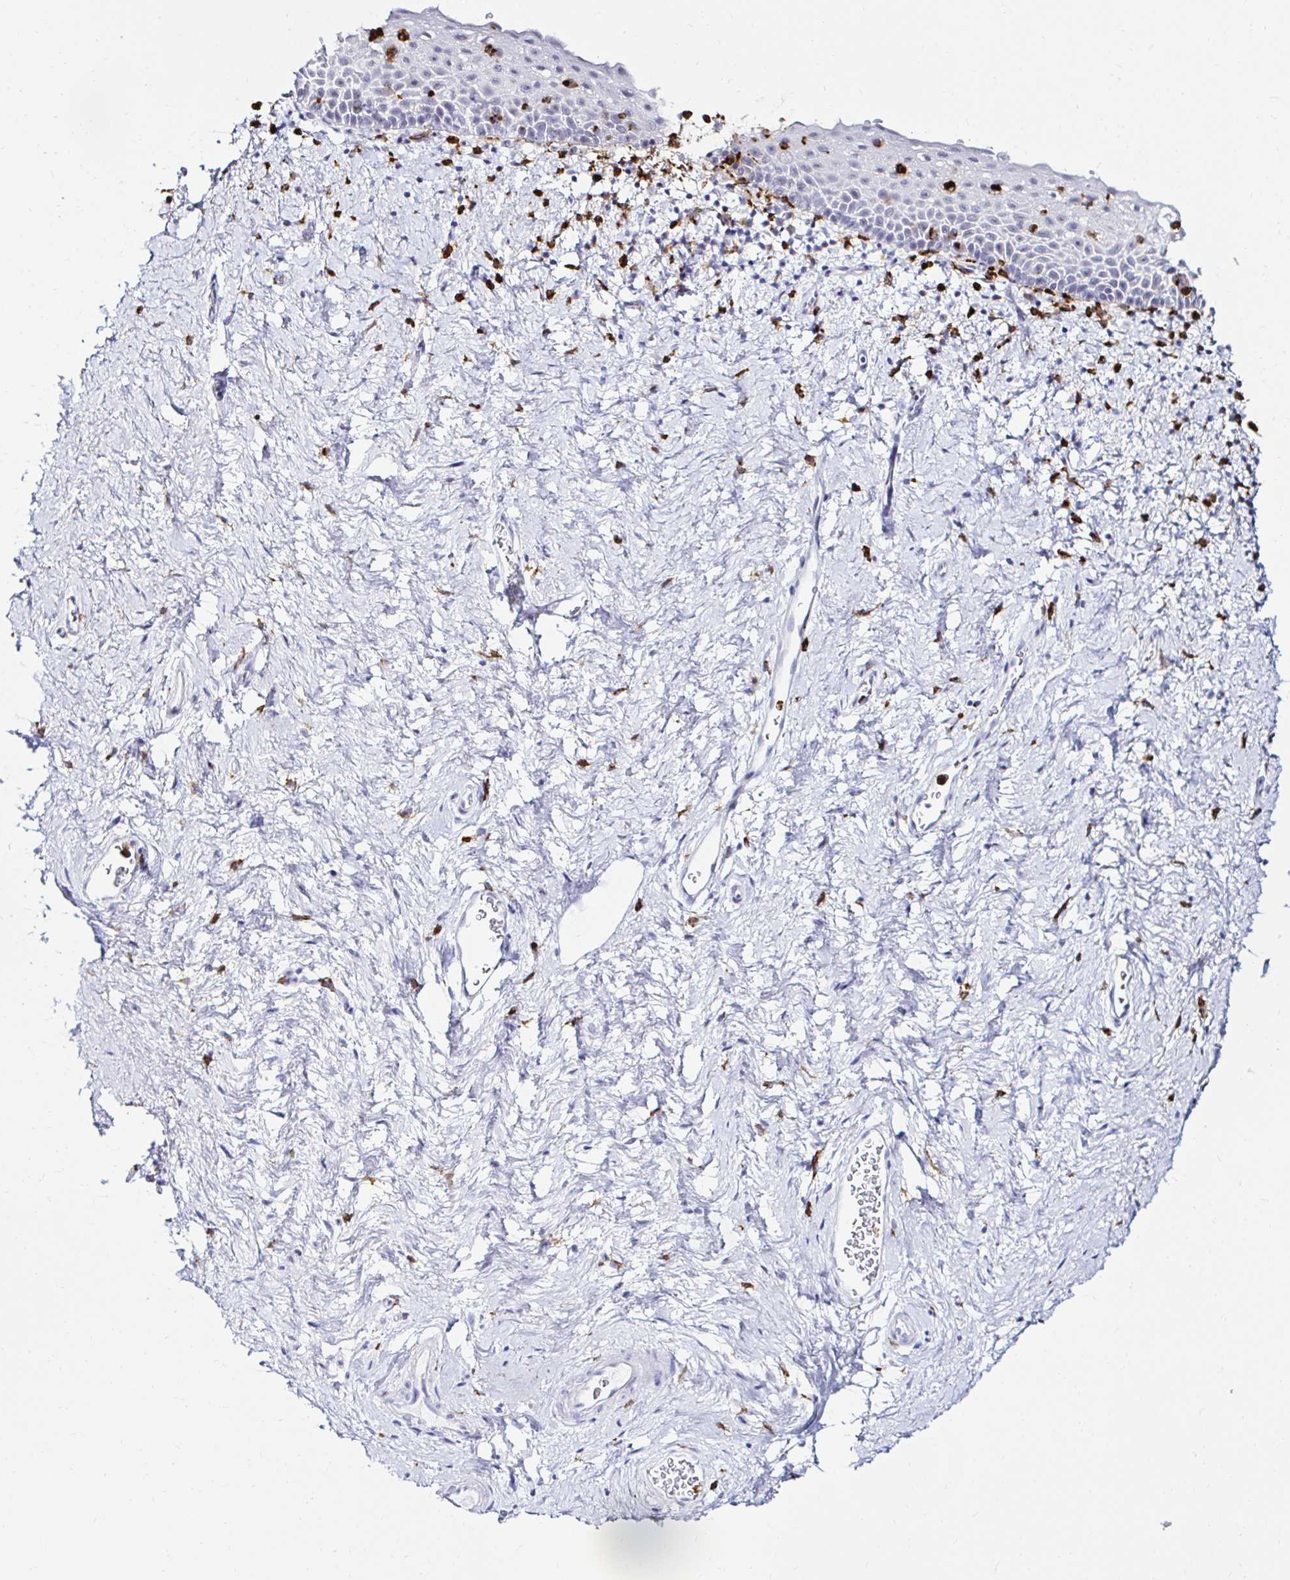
{"staining": {"intensity": "negative", "quantity": "none", "location": "none"}, "tissue": "vagina", "cell_type": "Squamous epithelial cells", "image_type": "normal", "snomed": [{"axis": "morphology", "description": "Normal tissue, NOS"}, {"axis": "topography", "description": "Vagina"}], "caption": "The photomicrograph displays no significant expression in squamous epithelial cells of vagina. Nuclei are stained in blue.", "gene": "CYBB", "patient": {"sex": "female", "age": 61}}